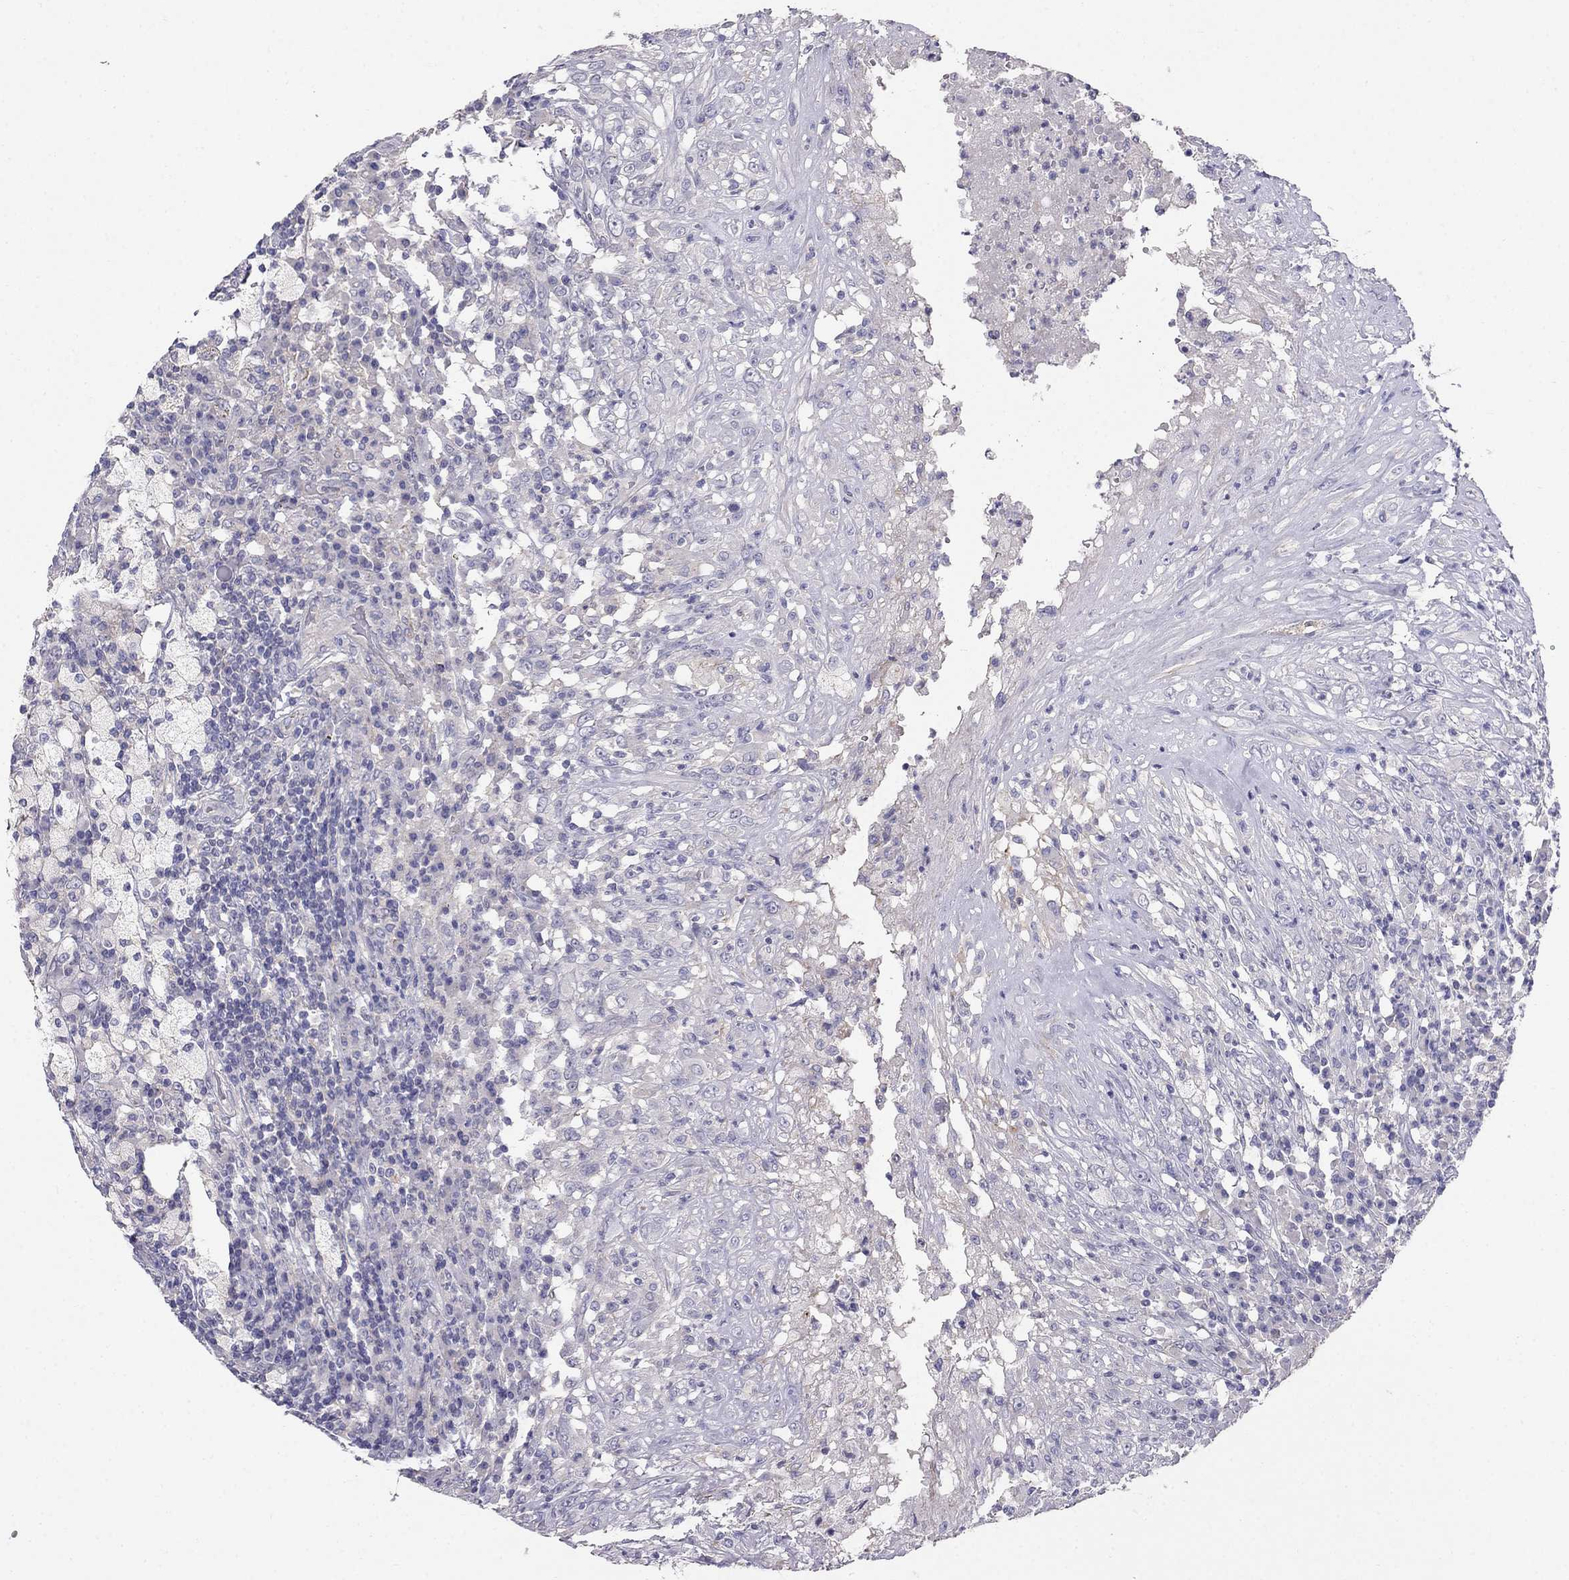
{"staining": {"intensity": "negative", "quantity": "none", "location": "none"}, "tissue": "testis cancer", "cell_type": "Tumor cells", "image_type": "cancer", "snomed": [{"axis": "morphology", "description": "Necrosis, NOS"}, {"axis": "morphology", "description": "Carcinoma, Embryonal, NOS"}, {"axis": "topography", "description": "Testis"}], "caption": "Histopathology image shows no significant protein expression in tumor cells of testis embryonal carcinoma.", "gene": "LY6H", "patient": {"sex": "male", "age": 19}}